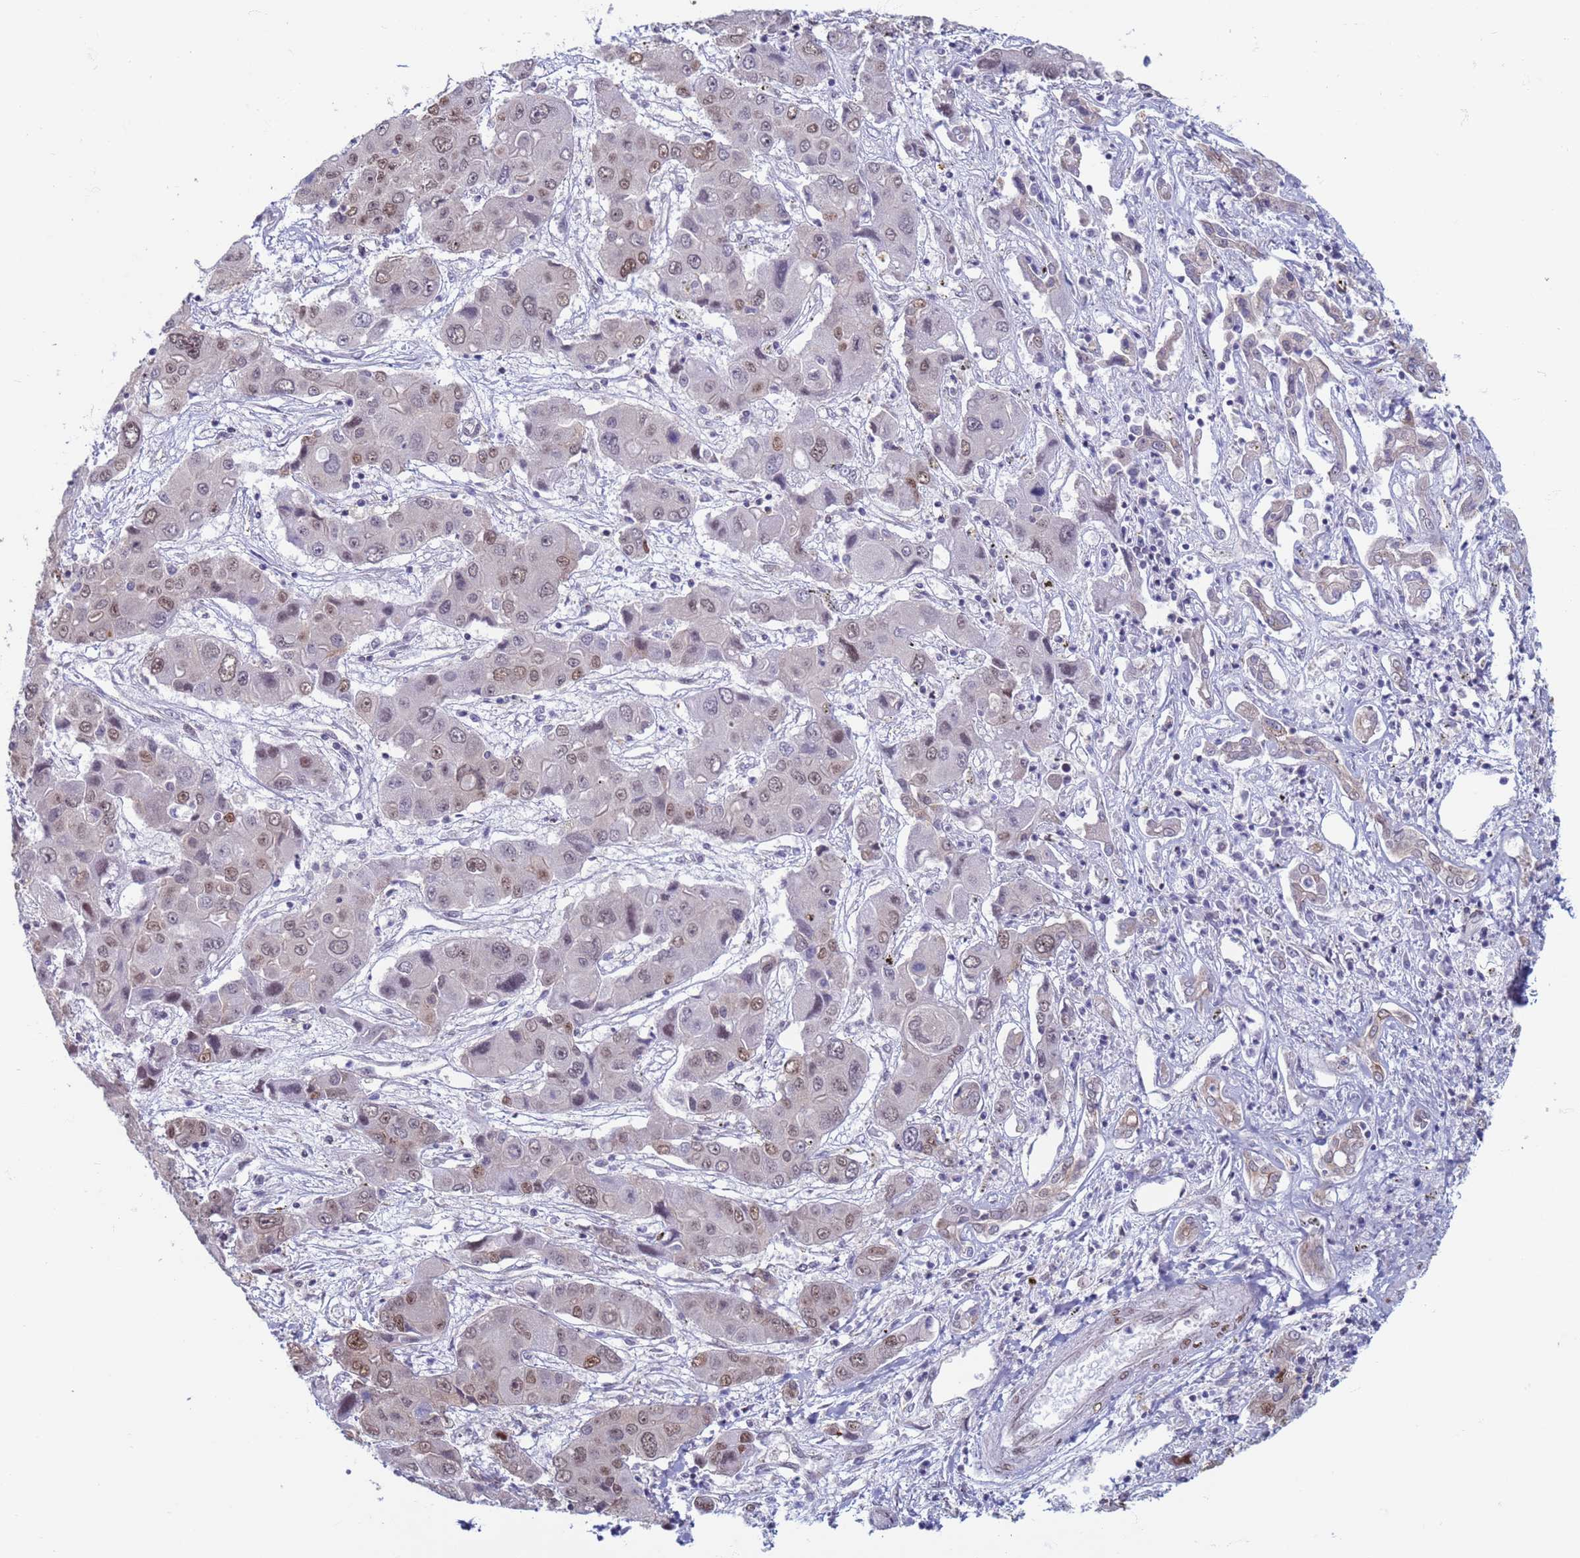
{"staining": {"intensity": "weak", "quantity": "25%-75%", "location": "nuclear"}, "tissue": "liver cancer", "cell_type": "Tumor cells", "image_type": "cancer", "snomed": [{"axis": "morphology", "description": "Cholangiocarcinoma"}, {"axis": "topography", "description": "Liver"}], "caption": "High-magnification brightfield microscopy of liver cancer (cholangiocarcinoma) stained with DAB (3,3'-diaminobenzidine) (brown) and counterstained with hematoxylin (blue). tumor cells exhibit weak nuclear expression is seen in approximately25%-75% of cells.", "gene": "SAE1", "patient": {"sex": "male", "age": 67}}